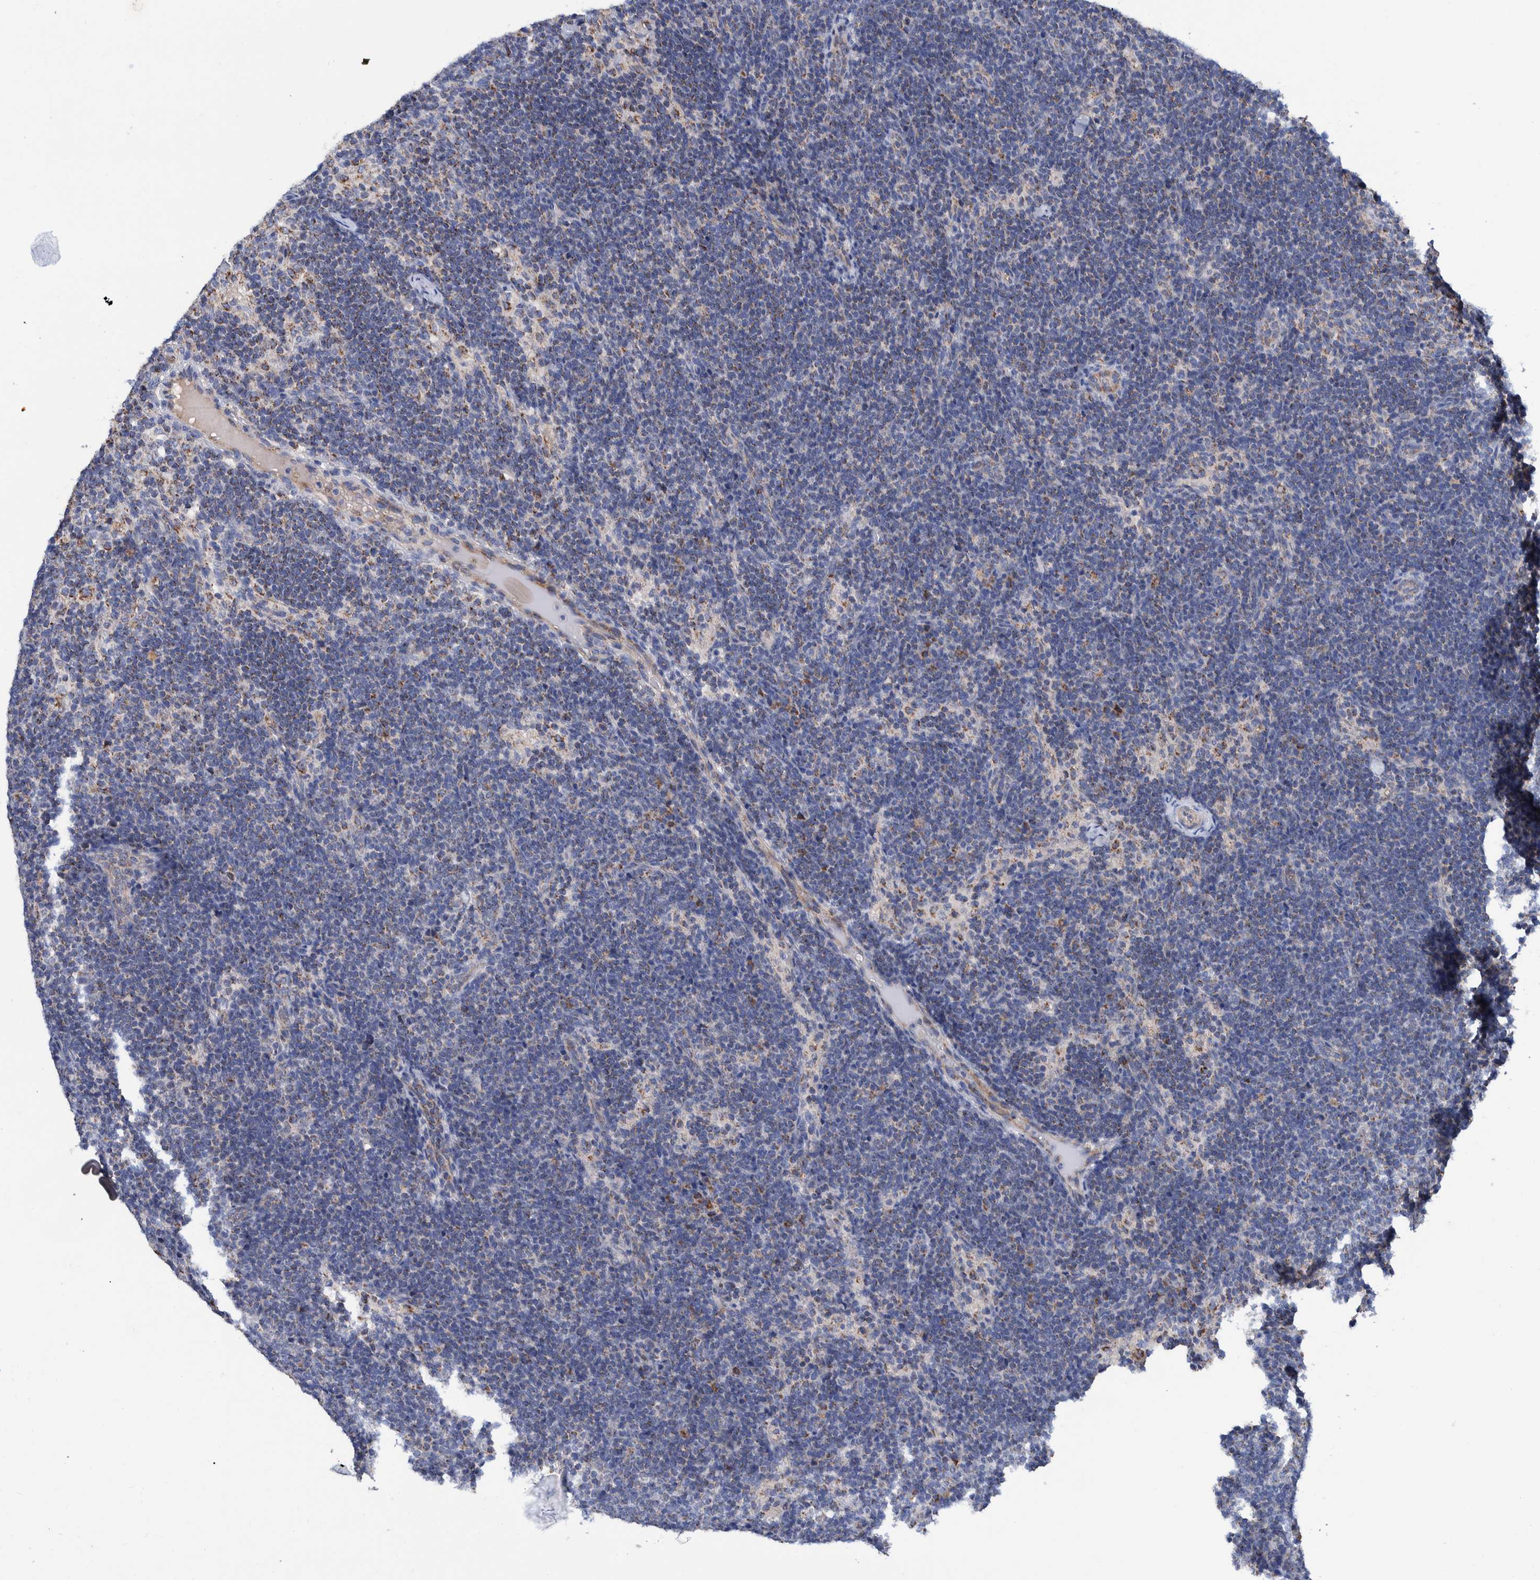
{"staining": {"intensity": "weak", "quantity": "<25%", "location": "cytoplasmic/membranous"}, "tissue": "lymph node", "cell_type": "Germinal center cells", "image_type": "normal", "snomed": [{"axis": "morphology", "description": "Normal tissue, NOS"}, {"axis": "topography", "description": "Lymph node"}], "caption": "High power microscopy image of an immunohistochemistry (IHC) micrograph of unremarkable lymph node, revealing no significant expression in germinal center cells. The staining is performed using DAB (3,3'-diaminobenzidine) brown chromogen with nuclei counter-stained in using hematoxylin.", "gene": "DECR1", "patient": {"sex": "female", "age": 22}}